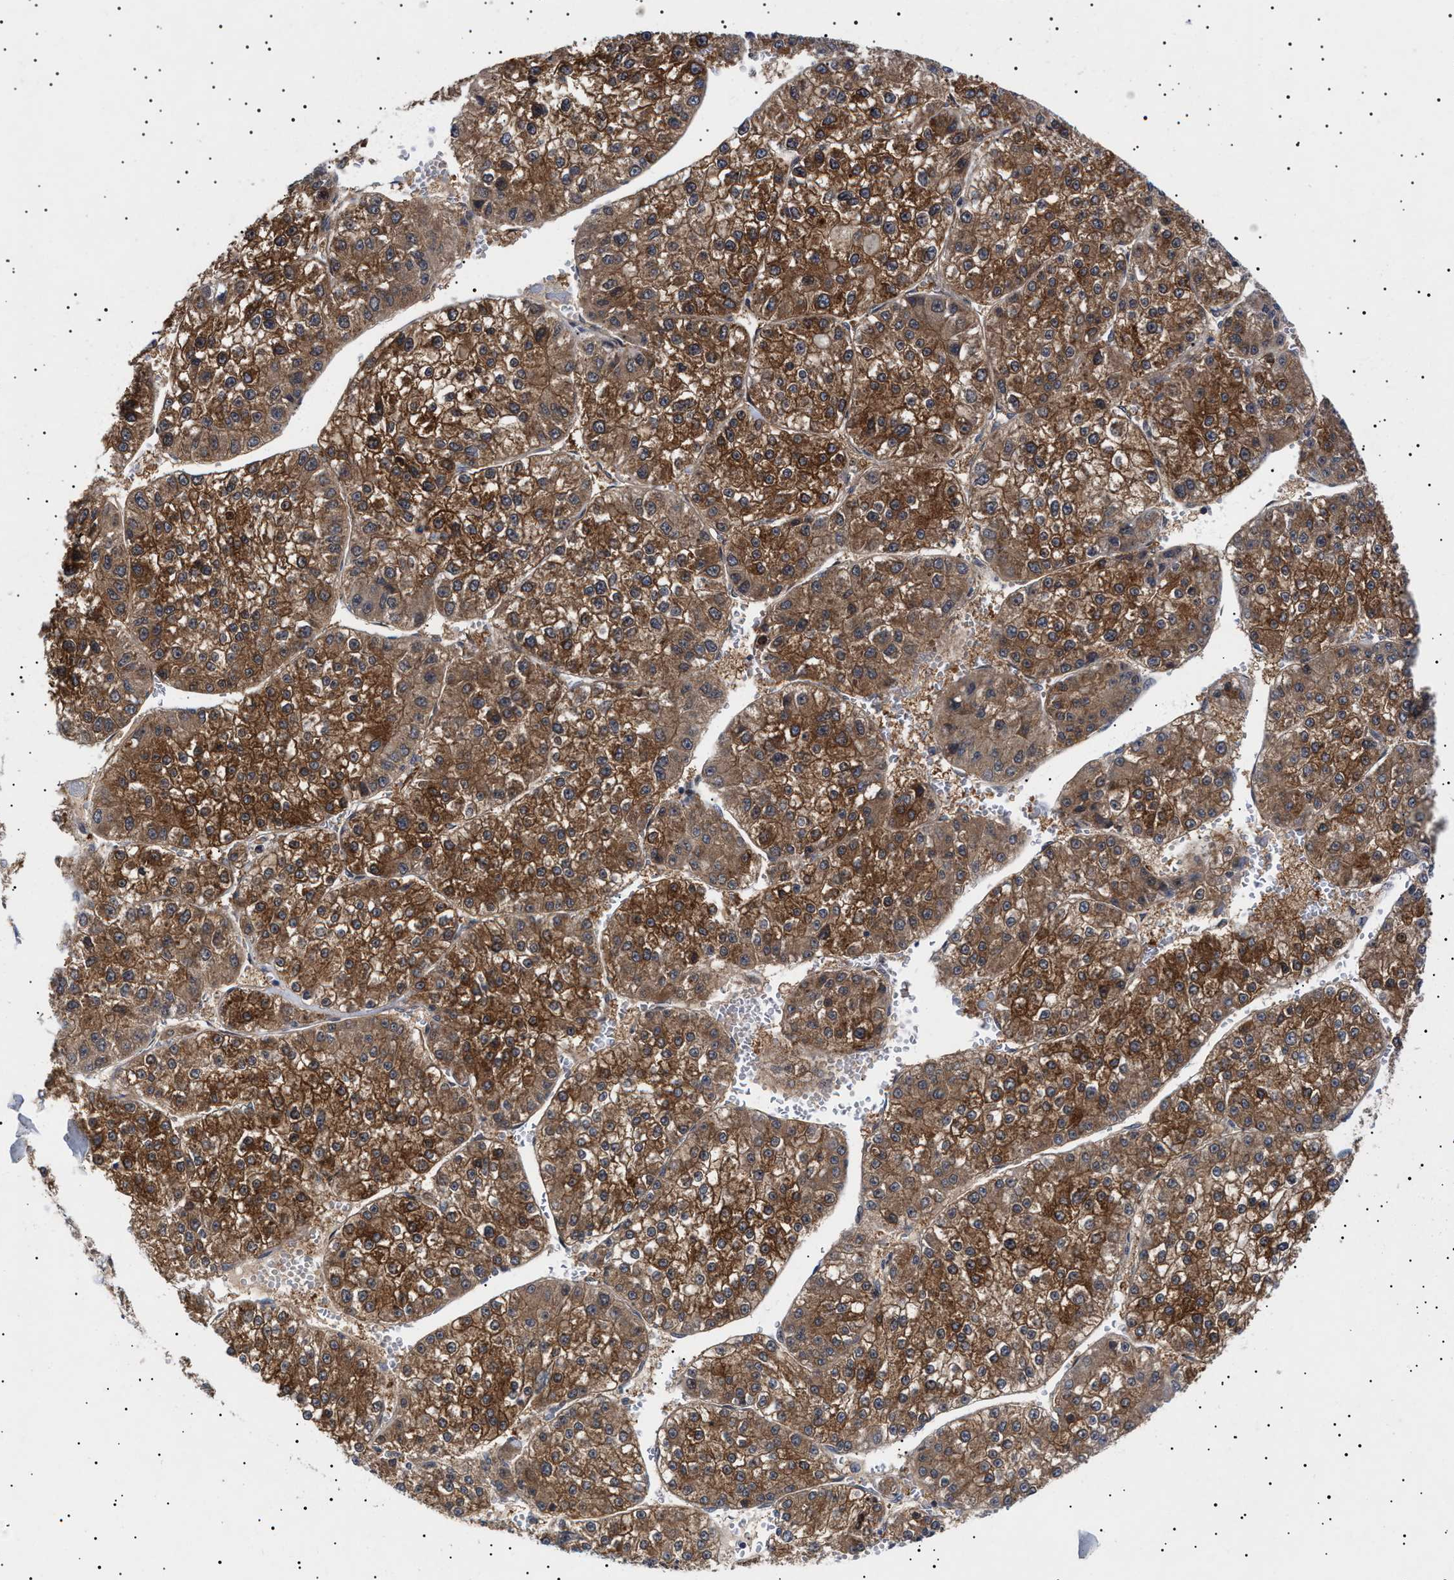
{"staining": {"intensity": "moderate", "quantity": ">75%", "location": "cytoplasmic/membranous"}, "tissue": "liver cancer", "cell_type": "Tumor cells", "image_type": "cancer", "snomed": [{"axis": "morphology", "description": "Carcinoma, Hepatocellular, NOS"}, {"axis": "topography", "description": "Liver"}], "caption": "A micrograph of human hepatocellular carcinoma (liver) stained for a protein displays moderate cytoplasmic/membranous brown staining in tumor cells. (IHC, brightfield microscopy, high magnification).", "gene": "NPLOC4", "patient": {"sex": "female", "age": 73}}